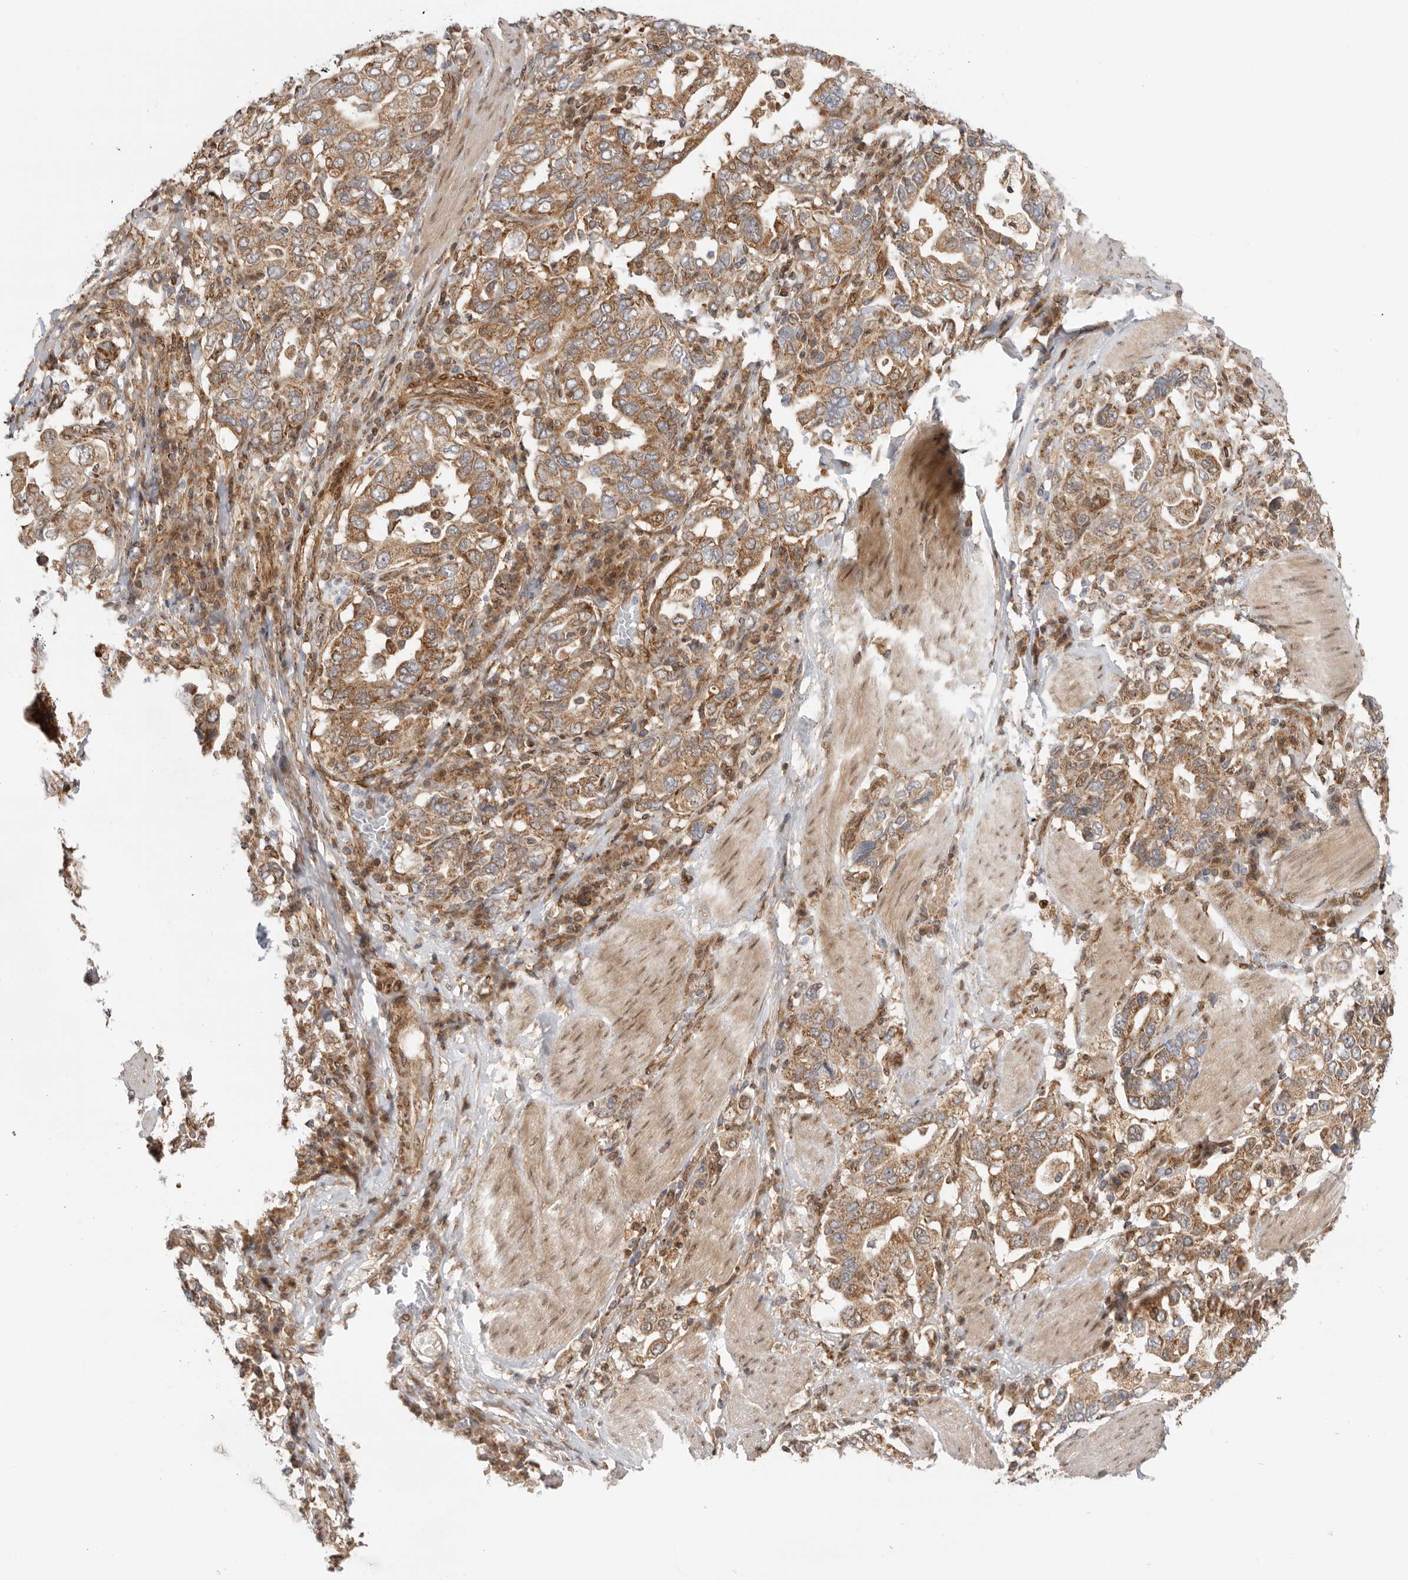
{"staining": {"intensity": "moderate", "quantity": ">75%", "location": "cytoplasmic/membranous"}, "tissue": "stomach cancer", "cell_type": "Tumor cells", "image_type": "cancer", "snomed": [{"axis": "morphology", "description": "Adenocarcinoma, NOS"}, {"axis": "topography", "description": "Stomach, upper"}], "caption": "Adenocarcinoma (stomach) was stained to show a protein in brown. There is medium levels of moderate cytoplasmic/membranous positivity in about >75% of tumor cells.", "gene": "DCAF8", "patient": {"sex": "male", "age": 62}}